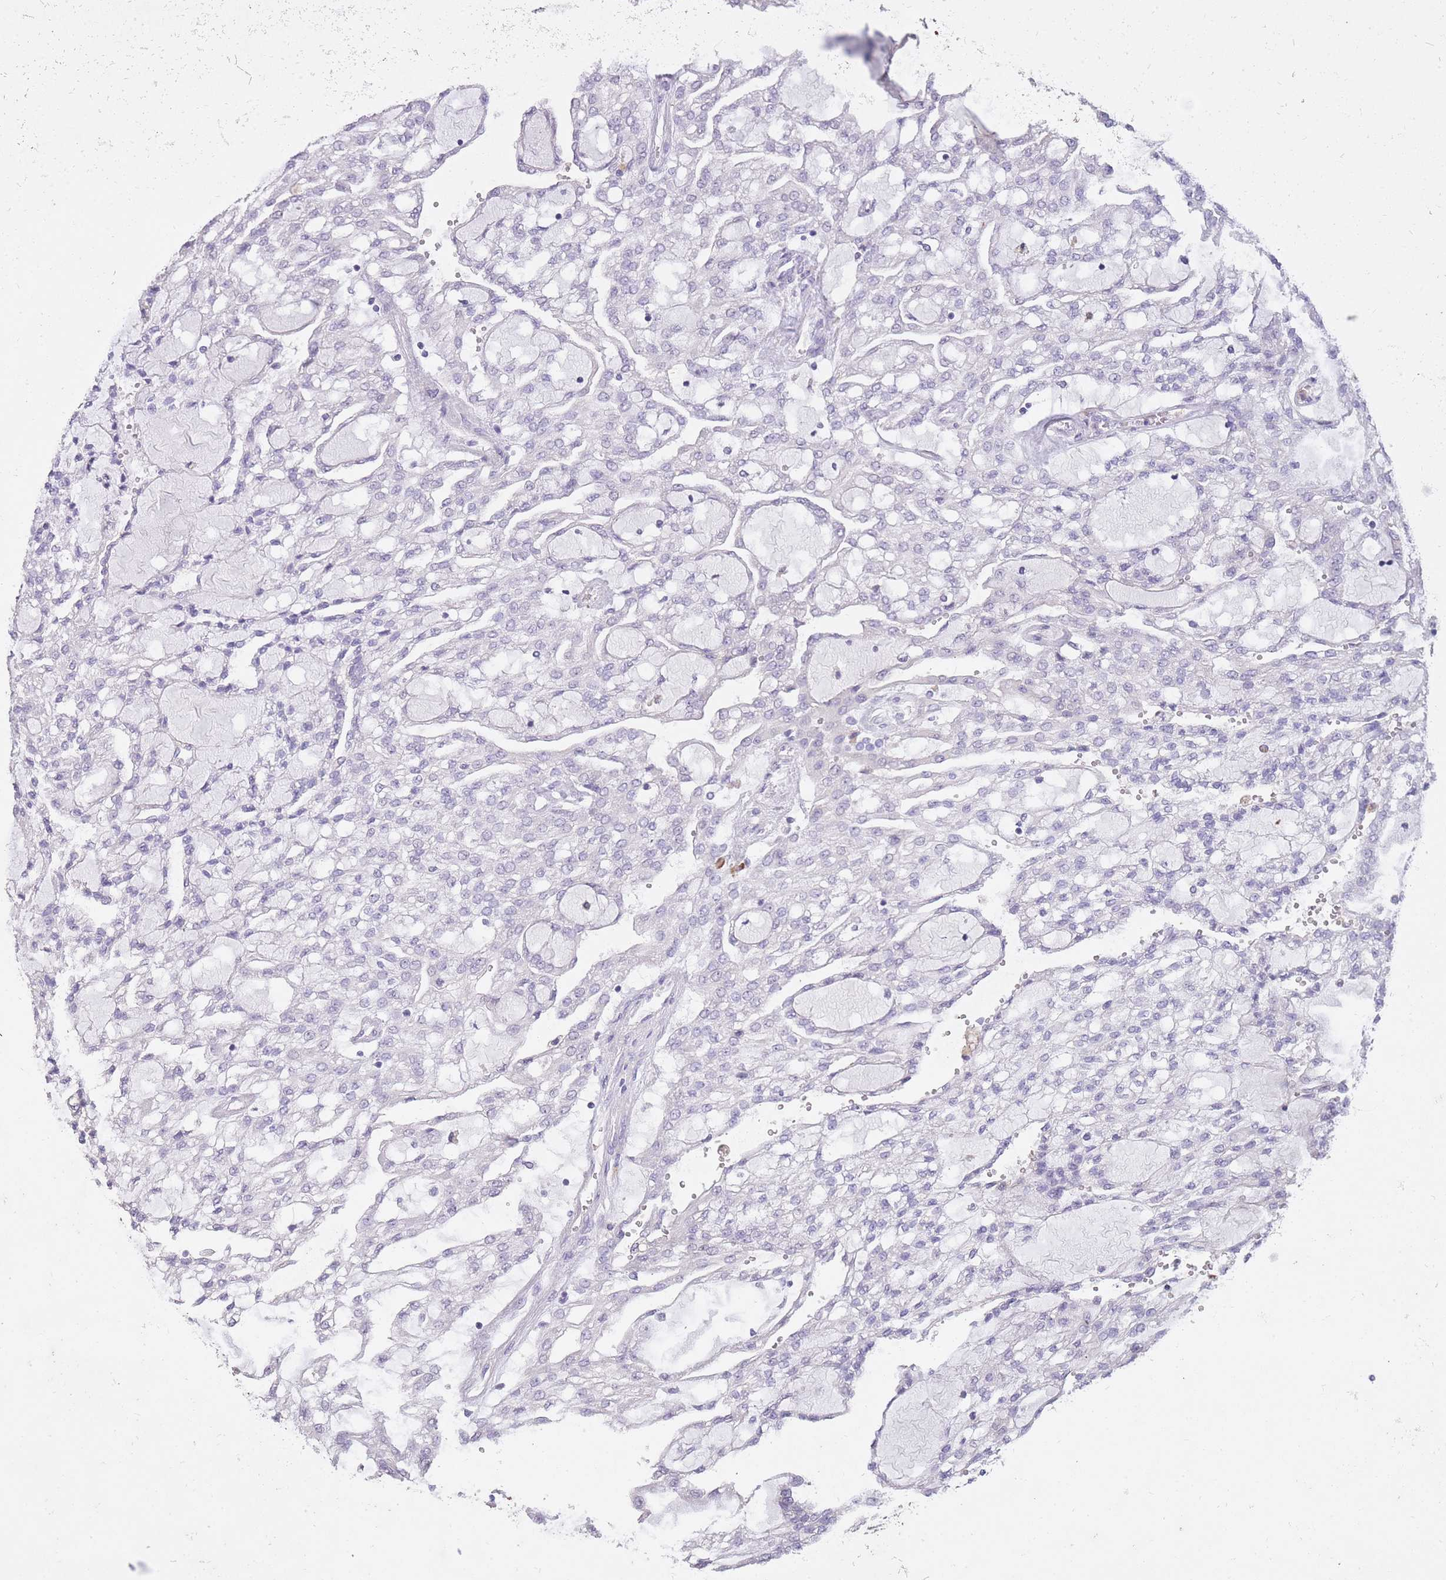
{"staining": {"intensity": "negative", "quantity": "none", "location": "none"}, "tissue": "renal cancer", "cell_type": "Tumor cells", "image_type": "cancer", "snomed": [{"axis": "morphology", "description": "Adenocarcinoma, NOS"}, {"axis": "topography", "description": "Kidney"}], "caption": "Immunohistochemistry histopathology image of neoplastic tissue: renal cancer stained with DAB (3,3'-diaminobenzidine) reveals no significant protein staining in tumor cells.", "gene": "FRG2C", "patient": {"sex": "male", "age": 63}}